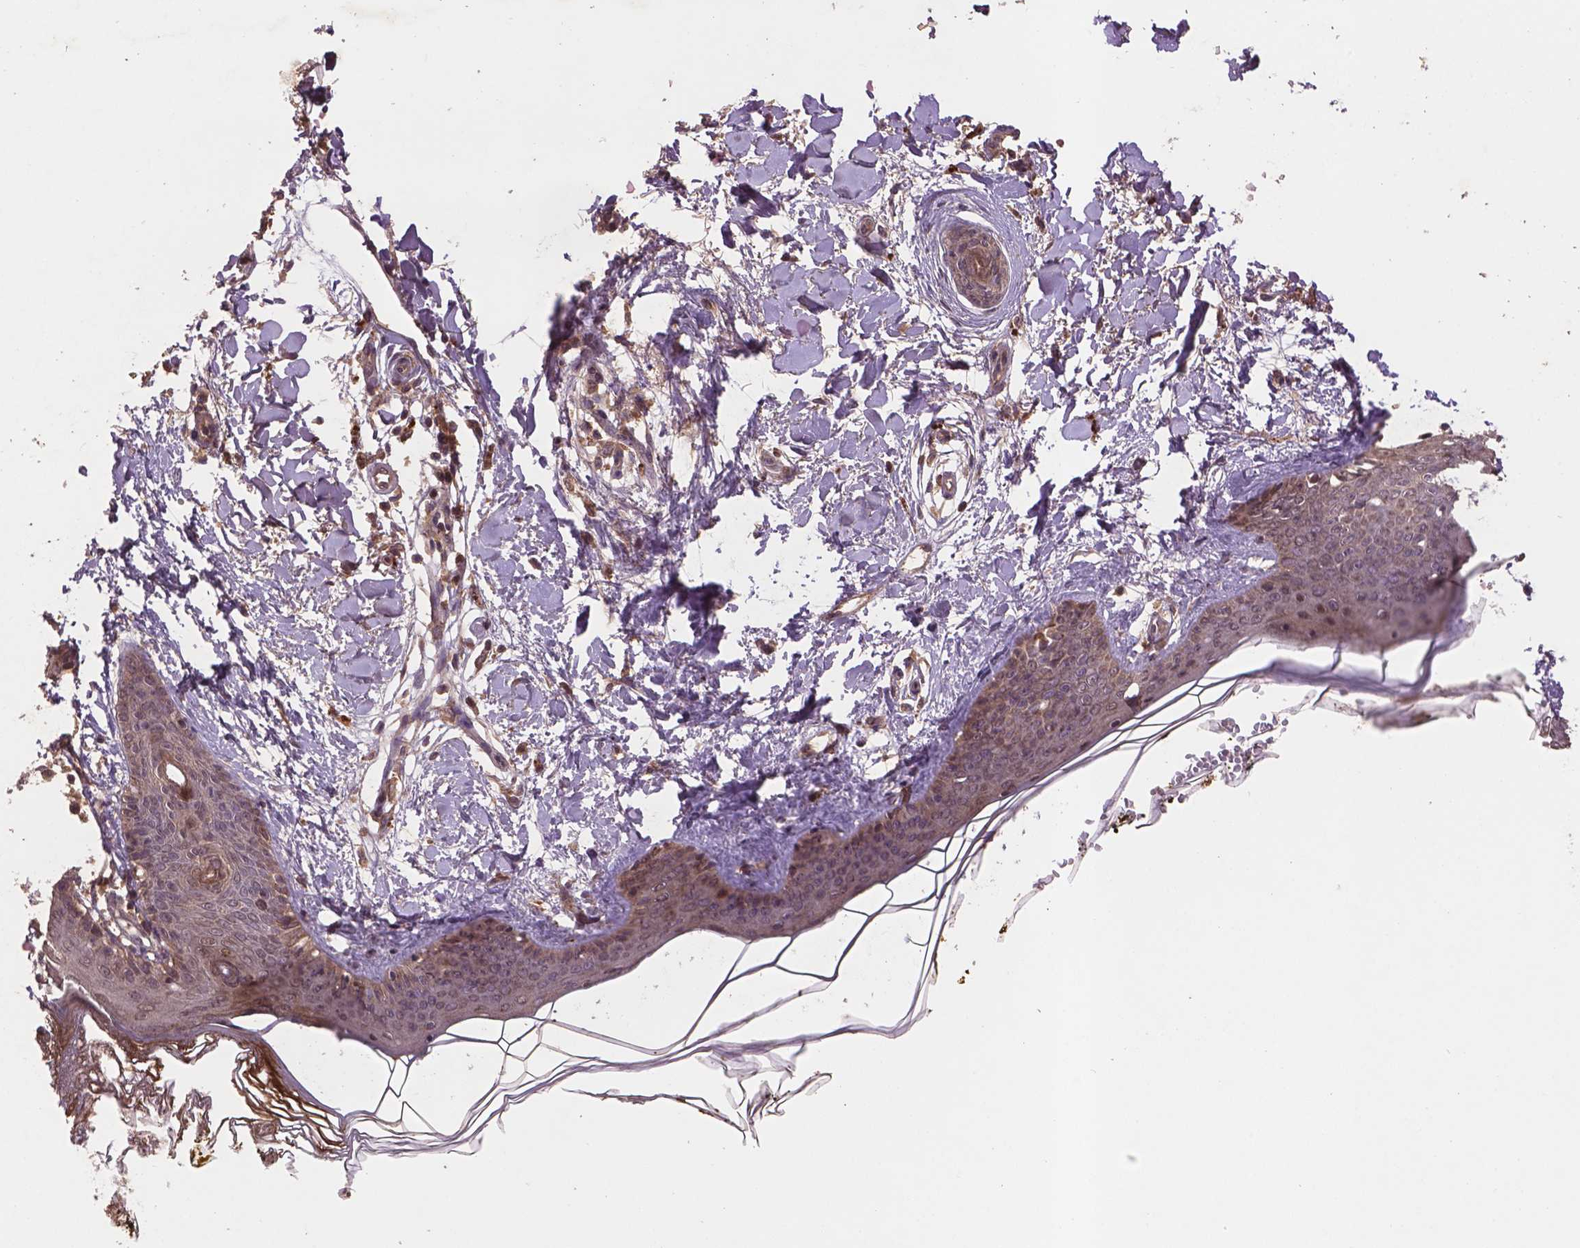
{"staining": {"intensity": "weak", "quantity": ">75%", "location": "cytoplasmic/membranous"}, "tissue": "skin", "cell_type": "Fibroblasts", "image_type": "normal", "snomed": [{"axis": "morphology", "description": "Normal tissue, NOS"}, {"axis": "topography", "description": "Skin"}], "caption": "This is a photomicrograph of immunohistochemistry (IHC) staining of benign skin, which shows weak staining in the cytoplasmic/membranous of fibroblasts.", "gene": "NIPAL2", "patient": {"sex": "female", "age": 34}}